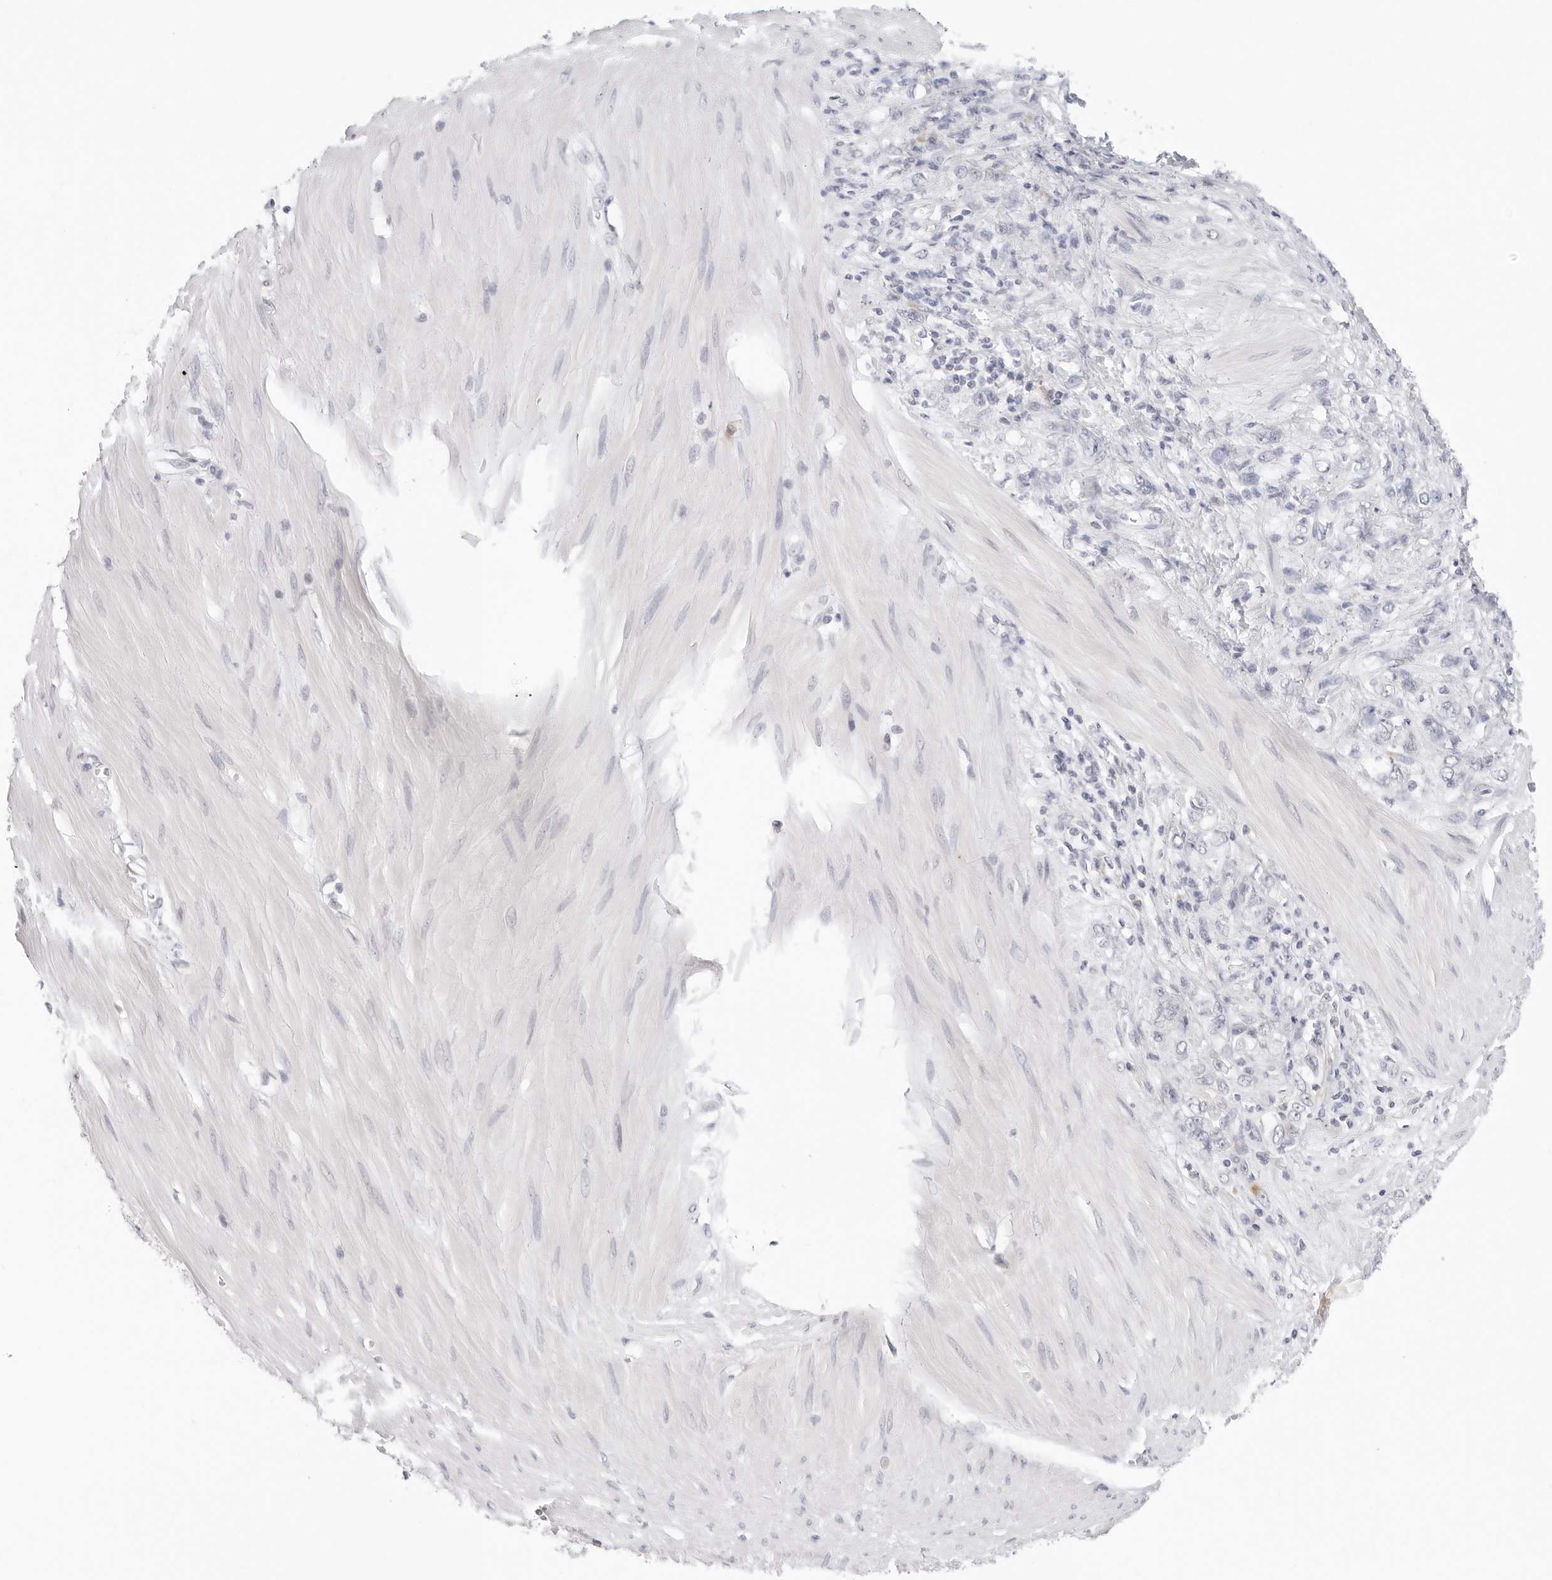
{"staining": {"intensity": "negative", "quantity": "none", "location": "none"}, "tissue": "stomach cancer", "cell_type": "Tumor cells", "image_type": "cancer", "snomed": [{"axis": "morphology", "description": "Adenocarcinoma, NOS"}, {"axis": "topography", "description": "Stomach"}], "caption": "There is no significant staining in tumor cells of stomach adenocarcinoma.", "gene": "EDN2", "patient": {"sex": "female", "age": 76}}